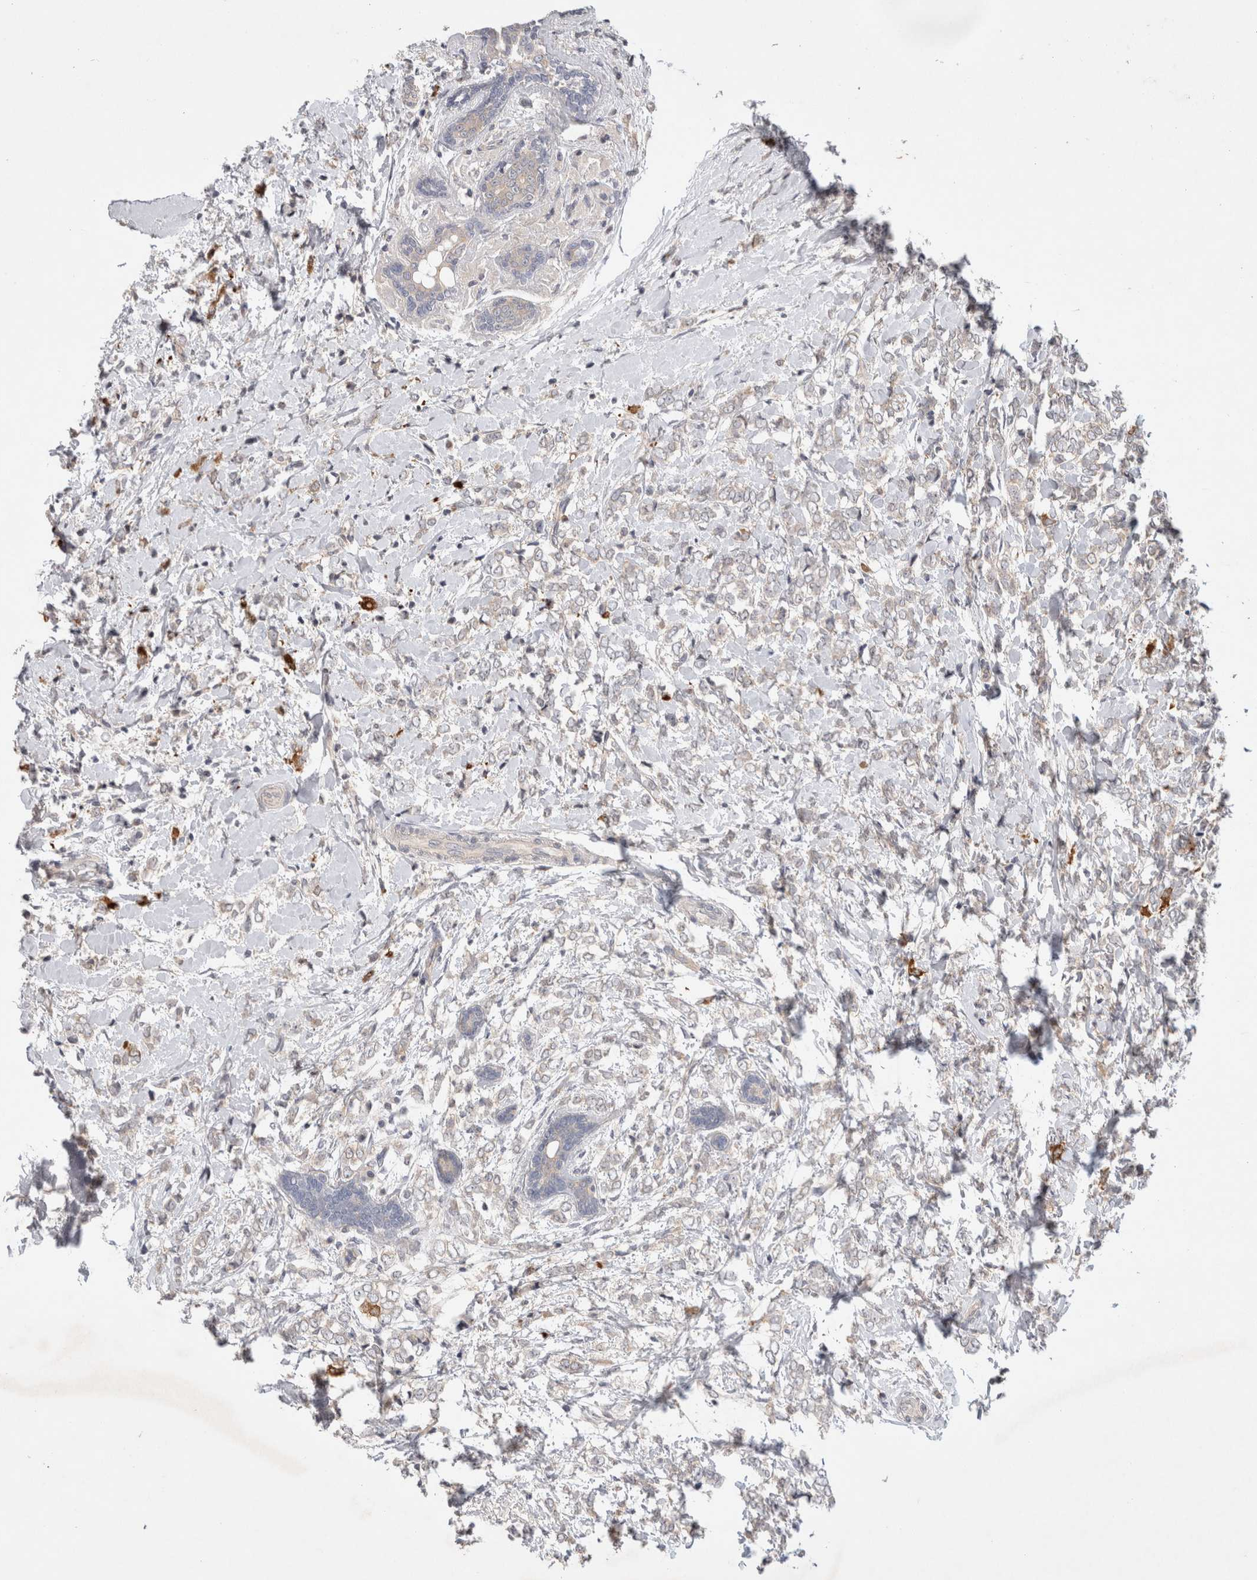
{"staining": {"intensity": "negative", "quantity": "none", "location": "none"}, "tissue": "breast cancer", "cell_type": "Tumor cells", "image_type": "cancer", "snomed": [{"axis": "morphology", "description": "Normal tissue, NOS"}, {"axis": "morphology", "description": "Lobular carcinoma"}, {"axis": "topography", "description": "Breast"}], "caption": "DAB immunohistochemical staining of human lobular carcinoma (breast) displays no significant staining in tumor cells.", "gene": "CERS3", "patient": {"sex": "female", "age": 47}}